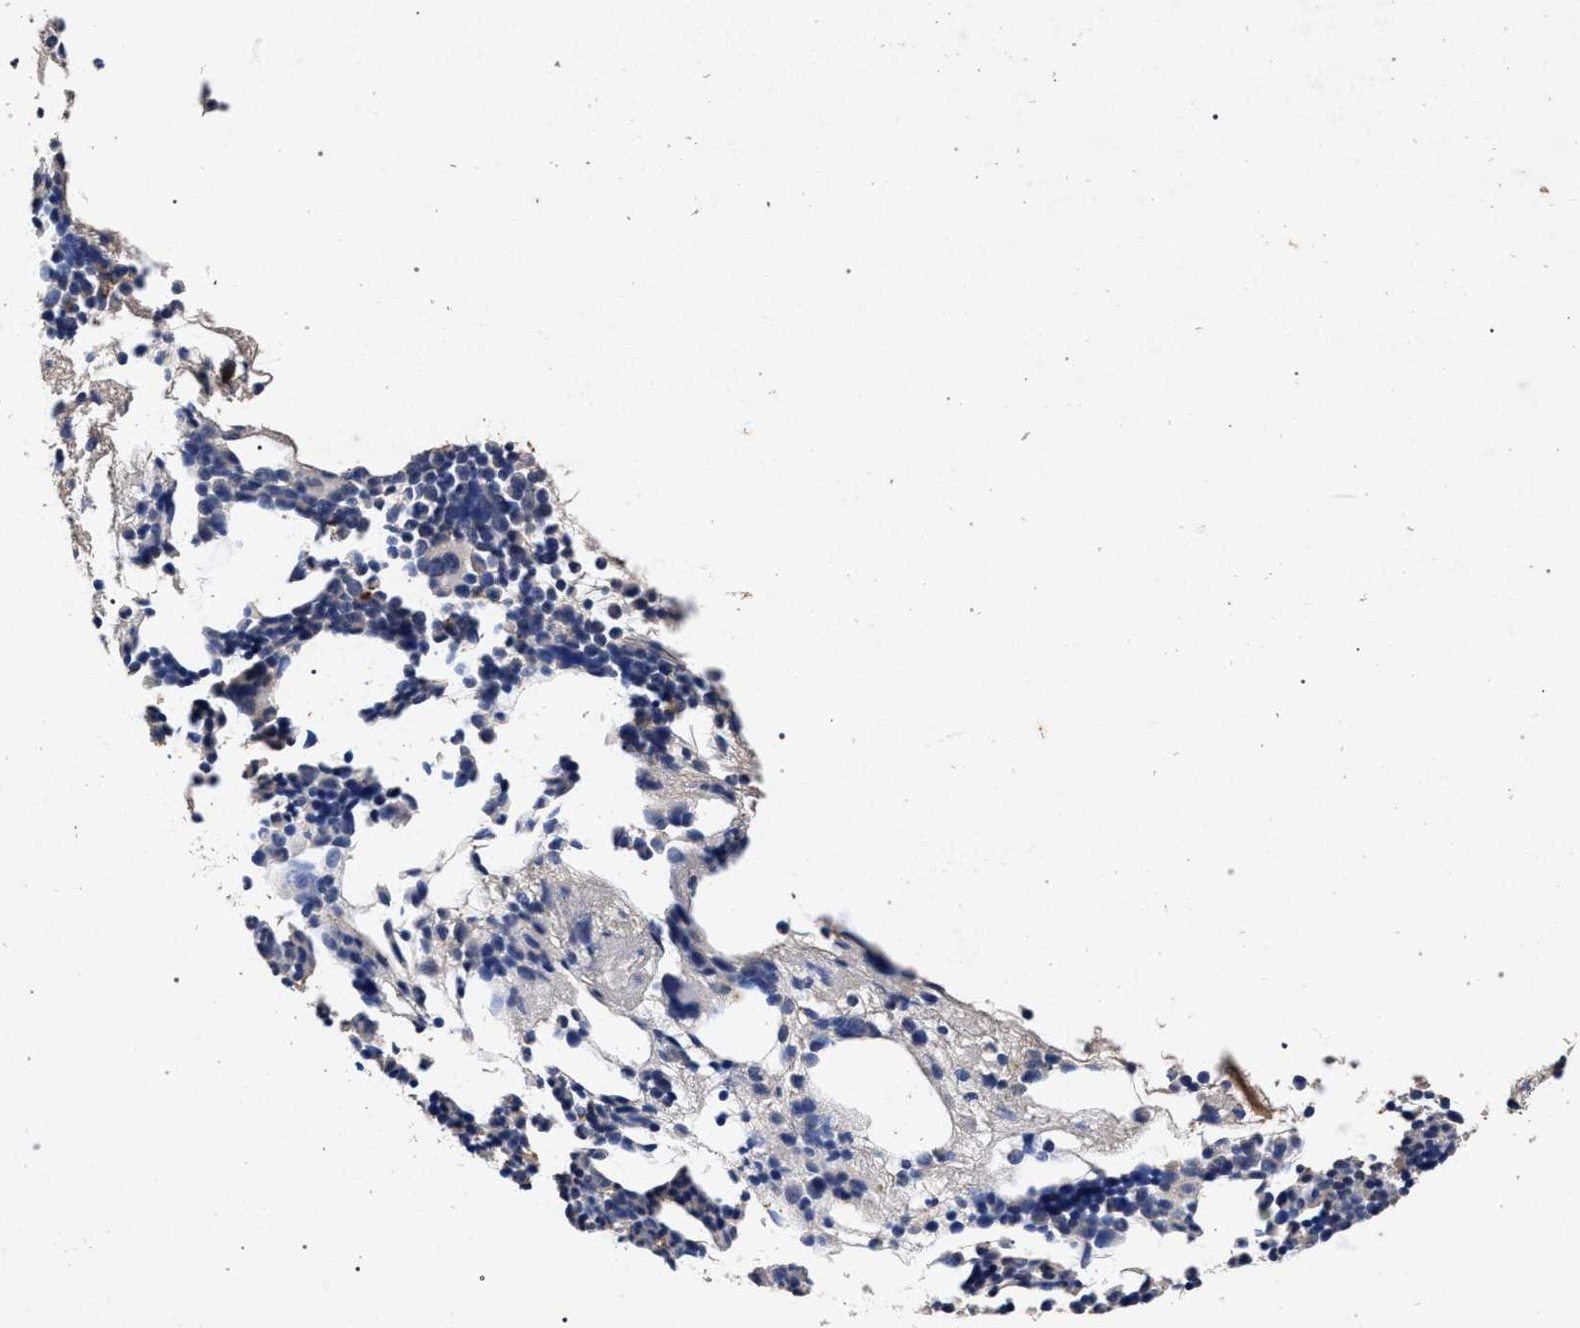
{"staining": {"intensity": "negative", "quantity": "none", "location": "none"}, "tissue": "bone marrow", "cell_type": "Hematopoietic cells", "image_type": "normal", "snomed": [{"axis": "morphology", "description": "Normal tissue, NOS"}, {"axis": "morphology", "description": "Inflammation, NOS"}, {"axis": "topography", "description": "Bone marrow"}], "caption": "The histopathology image reveals no staining of hematopoietic cells in benign bone marrow.", "gene": "ATP1A2", "patient": {"sex": "female", "age": 81}}